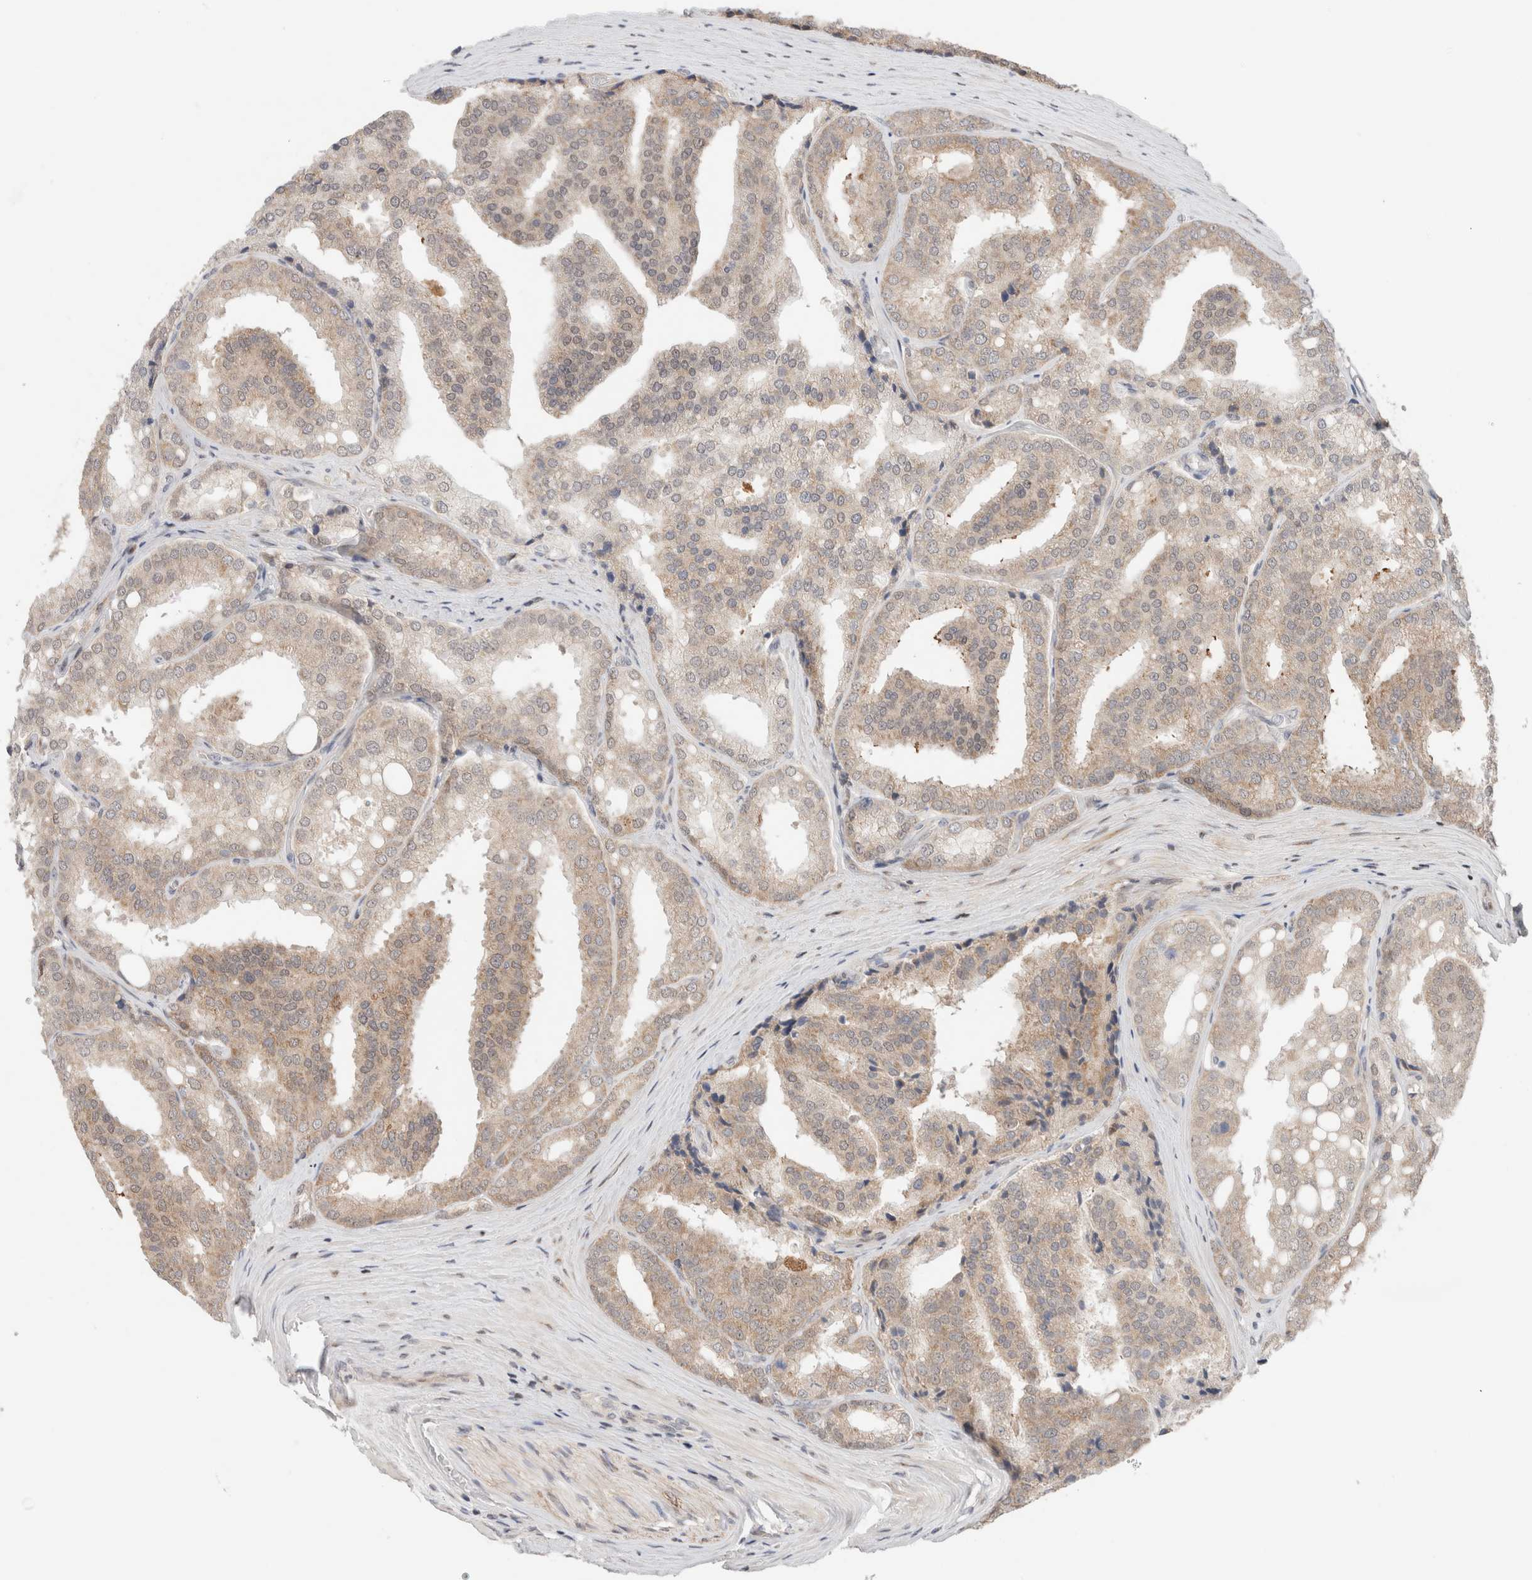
{"staining": {"intensity": "moderate", "quantity": "25%-75%", "location": "cytoplasmic/membranous"}, "tissue": "prostate cancer", "cell_type": "Tumor cells", "image_type": "cancer", "snomed": [{"axis": "morphology", "description": "Adenocarcinoma, High grade"}, {"axis": "topography", "description": "Prostate"}], "caption": "Tumor cells show medium levels of moderate cytoplasmic/membranous expression in approximately 25%-75% of cells in high-grade adenocarcinoma (prostate). The staining is performed using DAB (3,3'-diaminobenzidine) brown chromogen to label protein expression. The nuclei are counter-stained blue using hematoxylin.", "gene": "ERI3", "patient": {"sex": "male", "age": 50}}